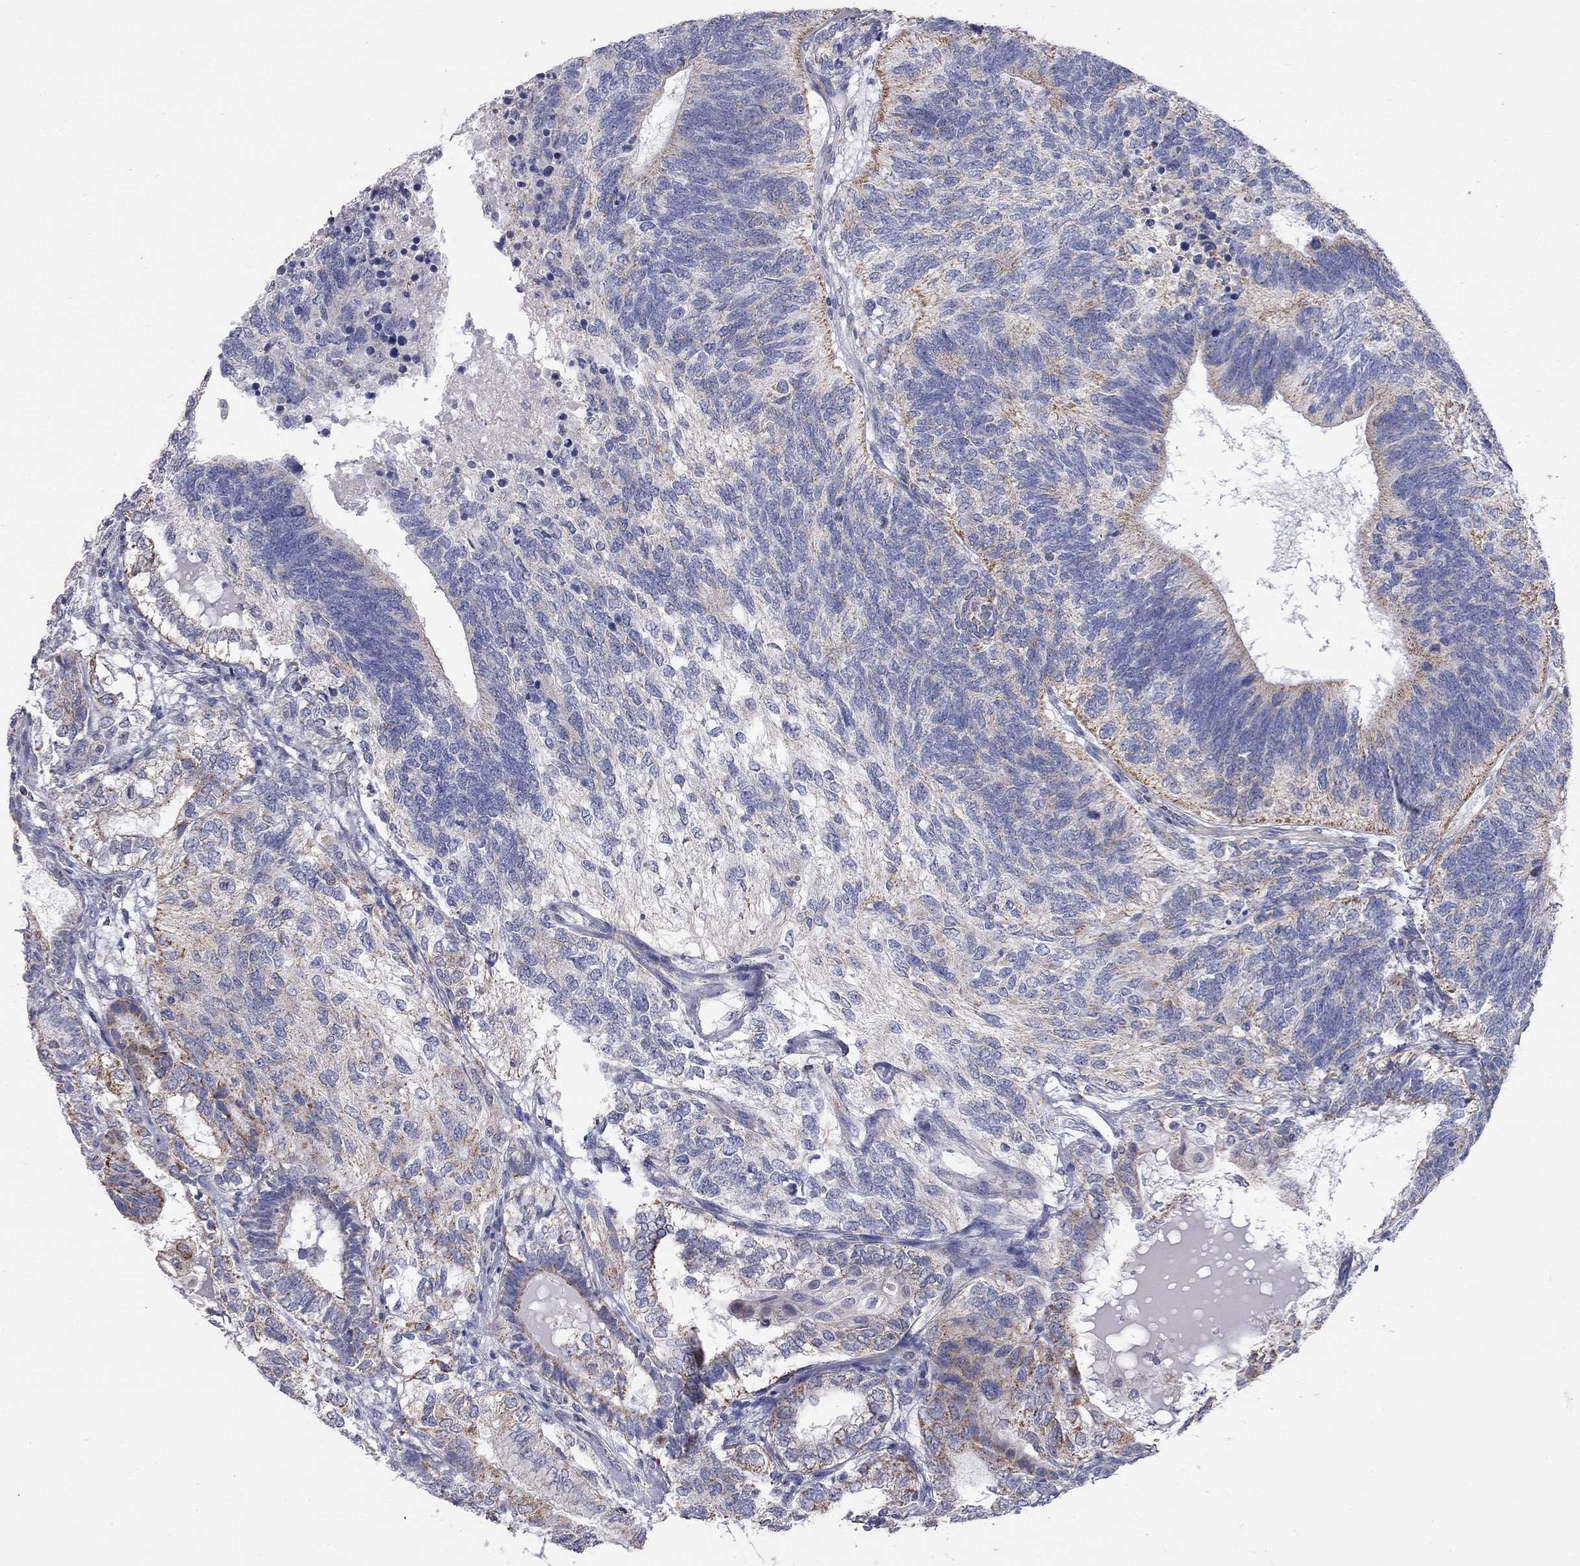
{"staining": {"intensity": "negative", "quantity": "none", "location": "none"}, "tissue": "testis cancer", "cell_type": "Tumor cells", "image_type": "cancer", "snomed": [{"axis": "morphology", "description": "Seminoma, NOS"}, {"axis": "morphology", "description": "Carcinoma, Embryonal, NOS"}, {"axis": "topography", "description": "Testis"}], "caption": "A high-resolution photomicrograph shows immunohistochemistry (IHC) staining of testis cancer, which reveals no significant staining in tumor cells.", "gene": "CFAP161", "patient": {"sex": "male", "age": 41}}